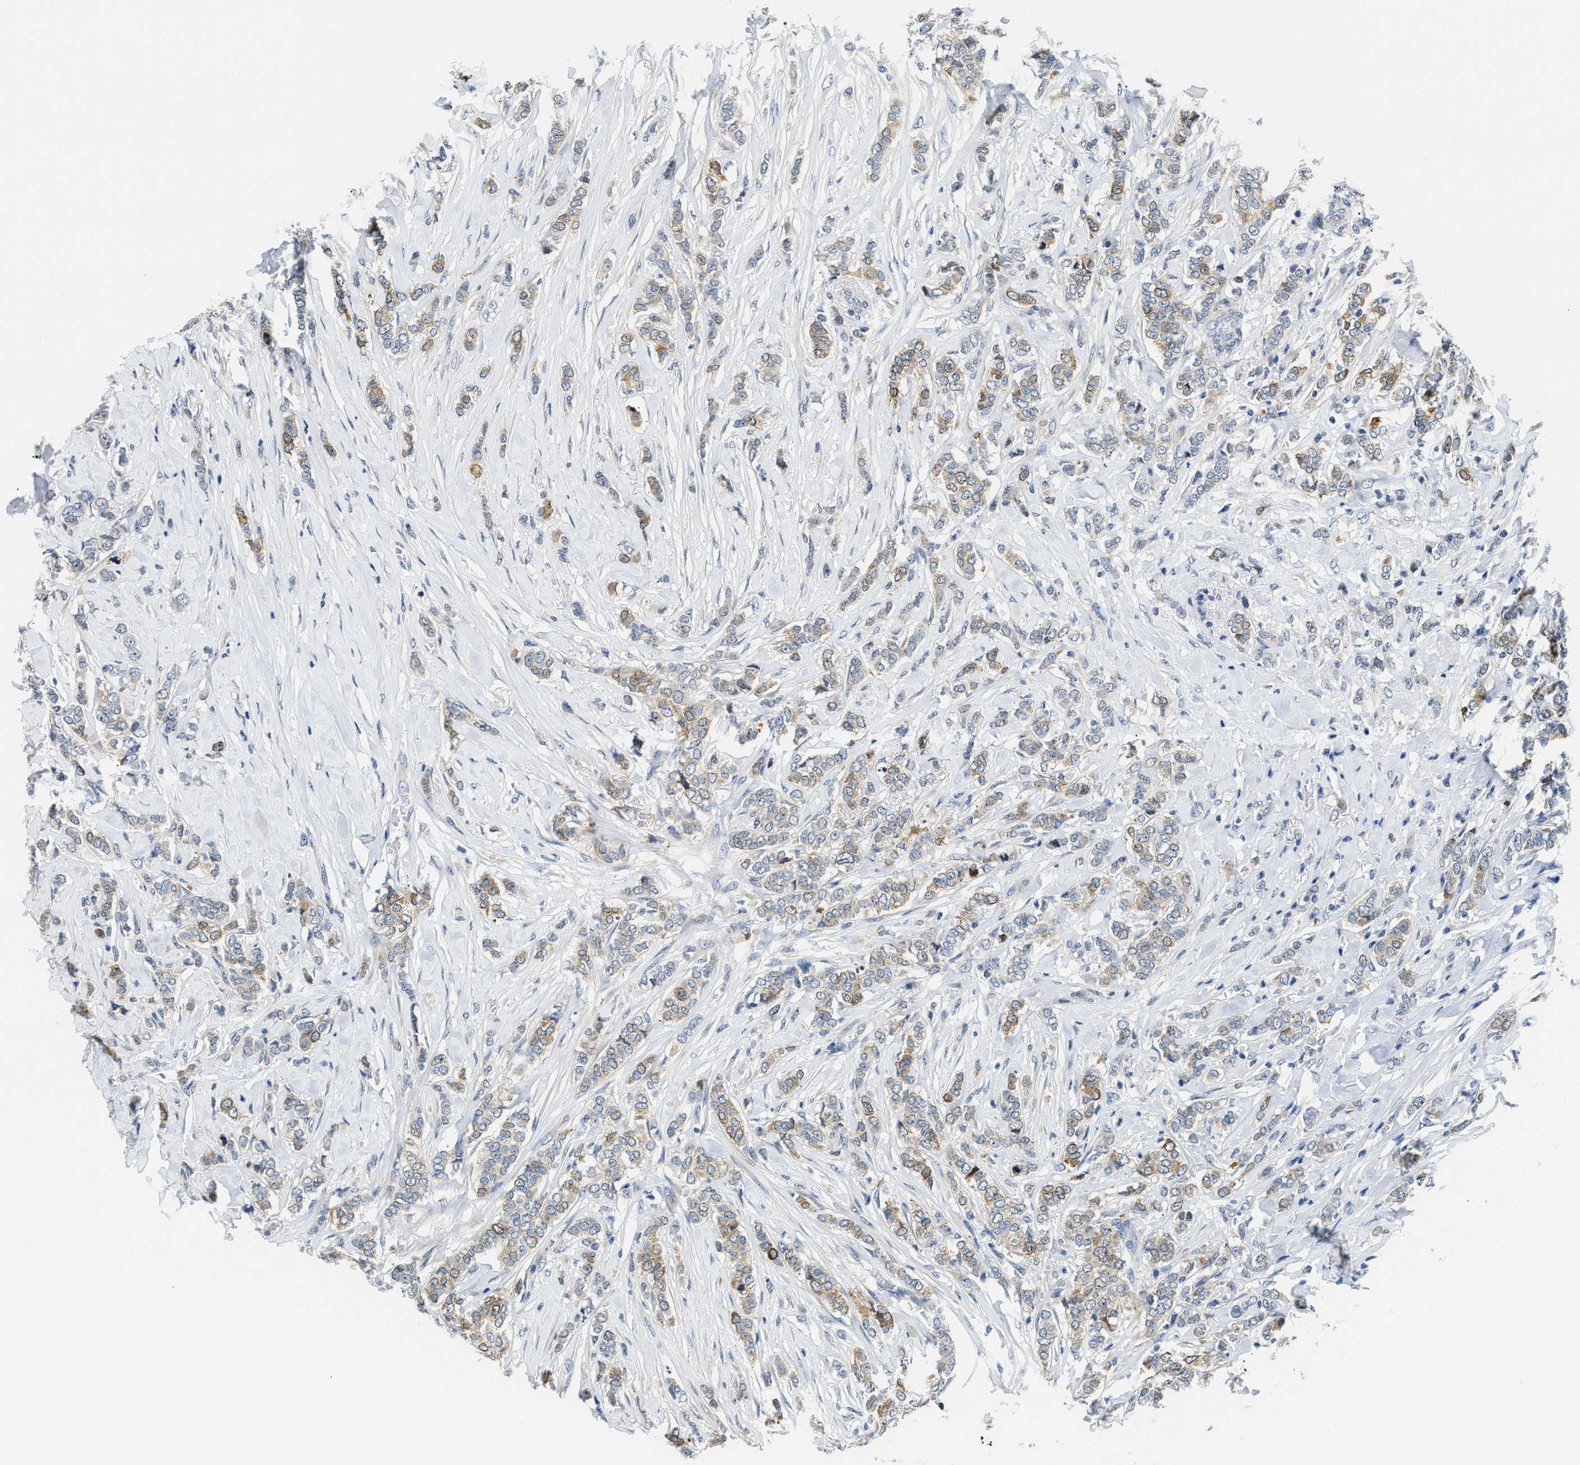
{"staining": {"intensity": "weak", "quantity": ">75%", "location": "cytoplasmic/membranous"}, "tissue": "breast cancer", "cell_type": "Tumor cells", "image_type": "cancer", "snomed": [{"axis": "morphology", "description": "Lobular carcinoma"}, {"axis": "topography", "description": "Skin"}, {"axis": "topography", "description": "Breast"}], "caption": "A brown stain highlights weak cytoplasmic/membranous positivity of a protein in human breast cancer (lobular carcinoma) tumor cells.", "gene": "CLGN", "patient": {"sex": "female", "age": 46}}